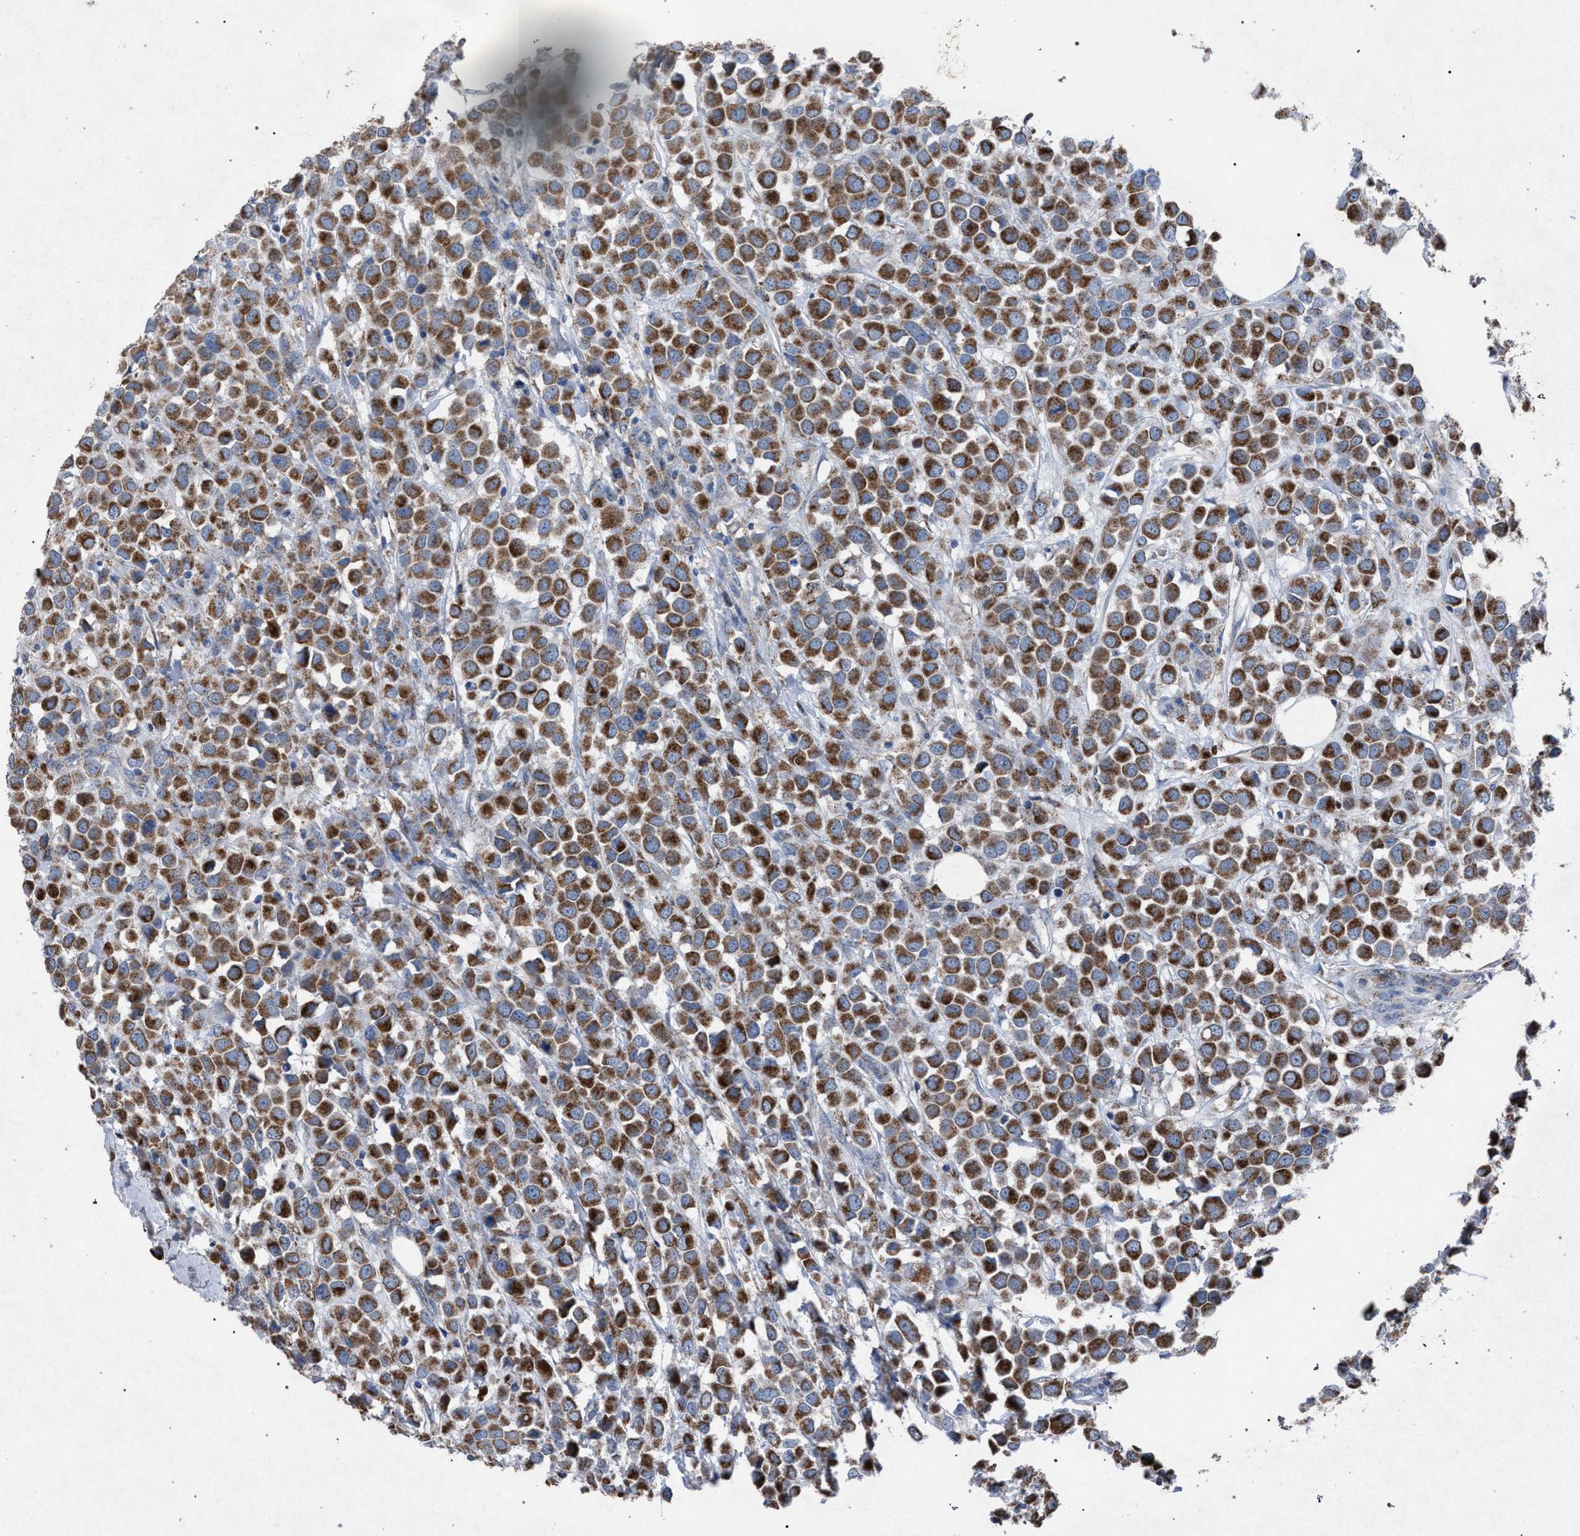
{"staining": {"intensity": "moderate", "quantity": ">75%", "location": "cytoplasmic/membranous"}, "tissue": "breast cancer", "cell_type": "Tumor cells", "image_type": "cancer", "snomed": [{"axis": "morphology", "description": "Duct carcinoma"}, {"axis": "topography", "description": "Breast"}], "caption": "Invasive ductal carcinoma (breast) was stained to show a protein in brown. There is medium levels of moderate cytoplasmic/membranous positivity in approximately >75% of tumor cells.", "gene": "HSD17B4", "patient": {"sex": "female", "age": 61}}